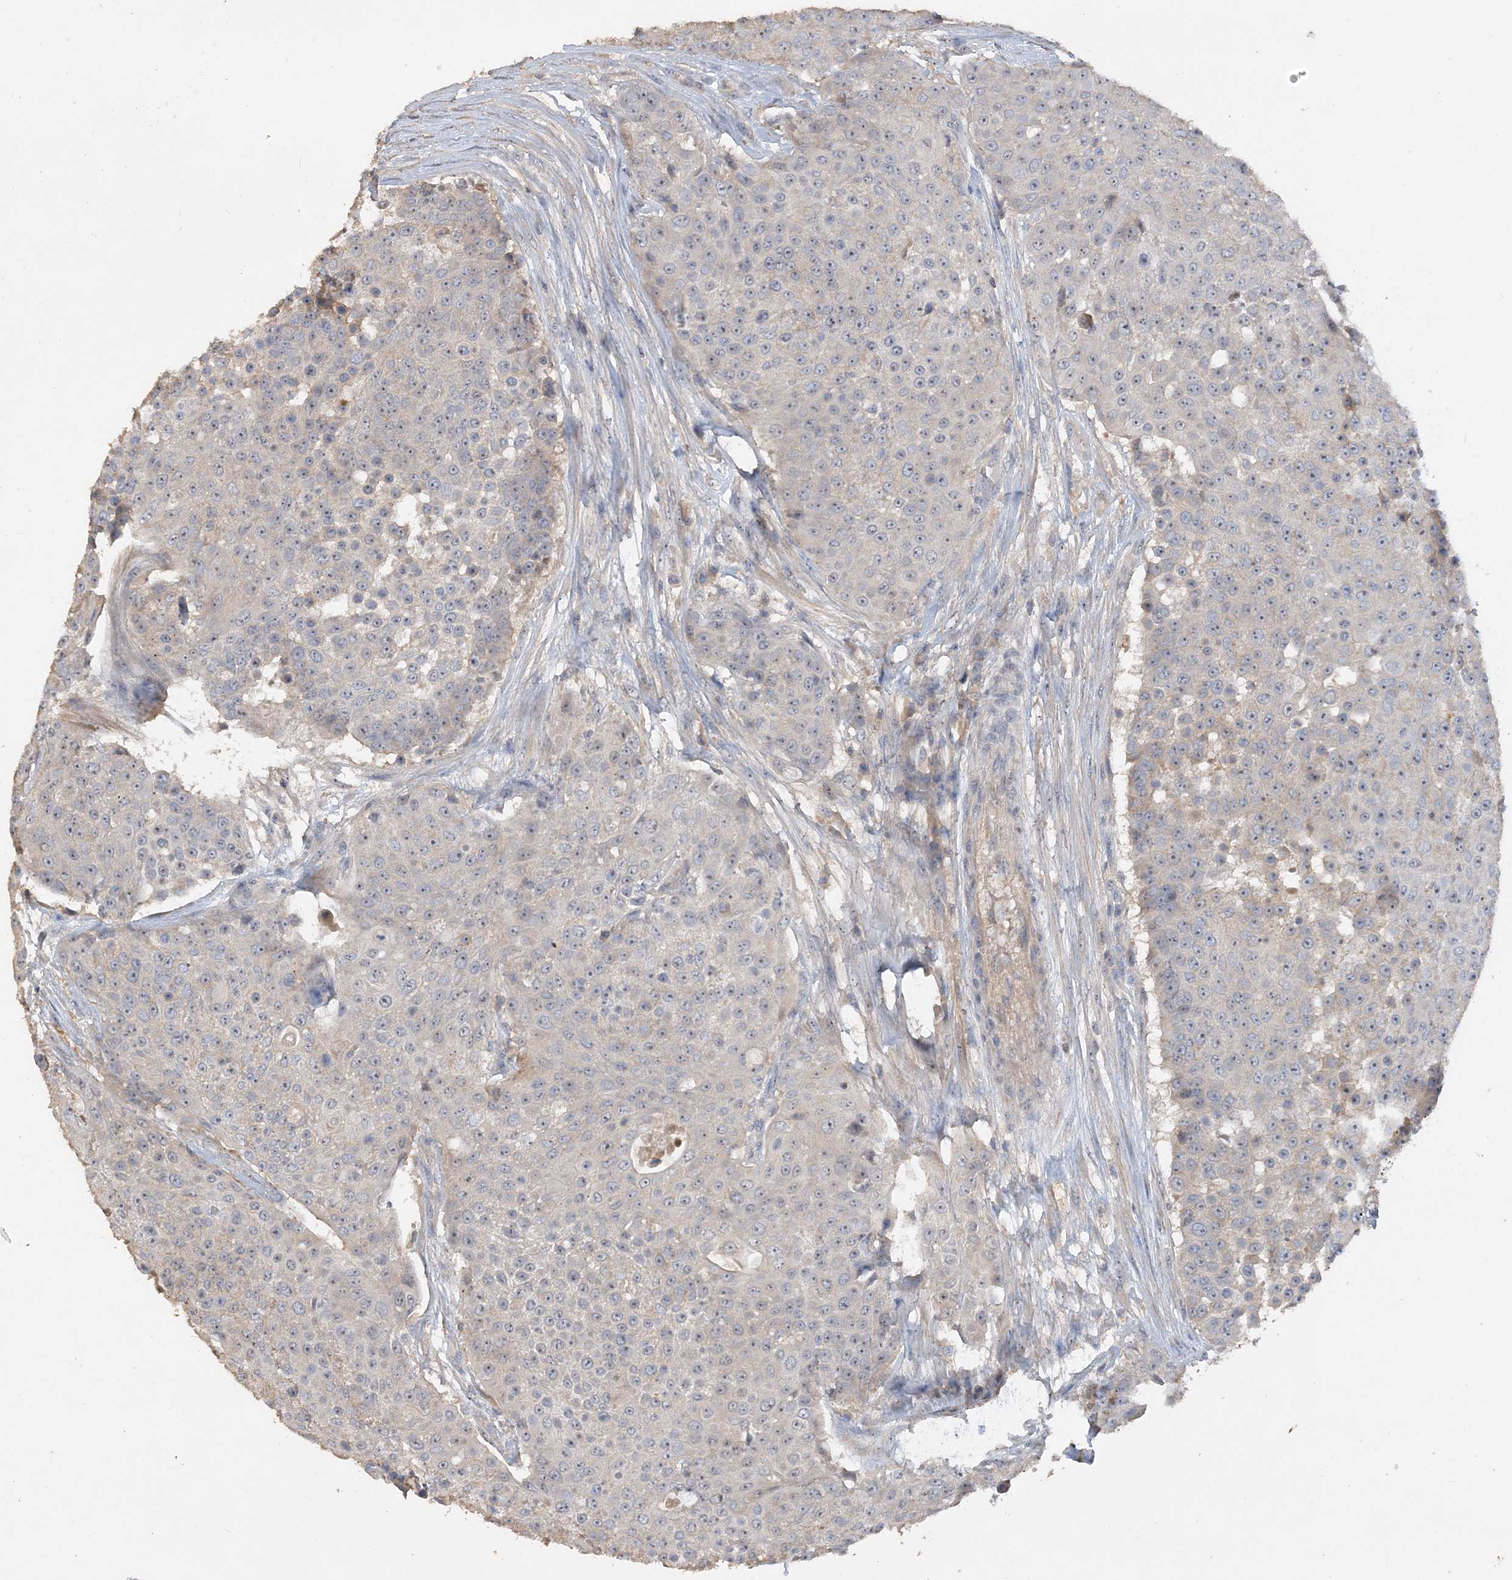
{"staining": {"intensity": "weak", "quantity": "<25%", "location": "cytoplasmic/membranous"}, "tissue": "urothelial cancer", "cell_type": "Tumor cells", "image_type": "cancer", "snomed": [{"axis": "morphology", "description": "Urothelial carcinoma, High grade"}, {"axis": "topography", "description": "Urinary bladder"}], "caption": "Image shows no protein positivity in tumor cells of urothelial carcinoma (high-grade) tissue.", "gene": "GRINA", "patient": {"sex": "female", "age": 63}}